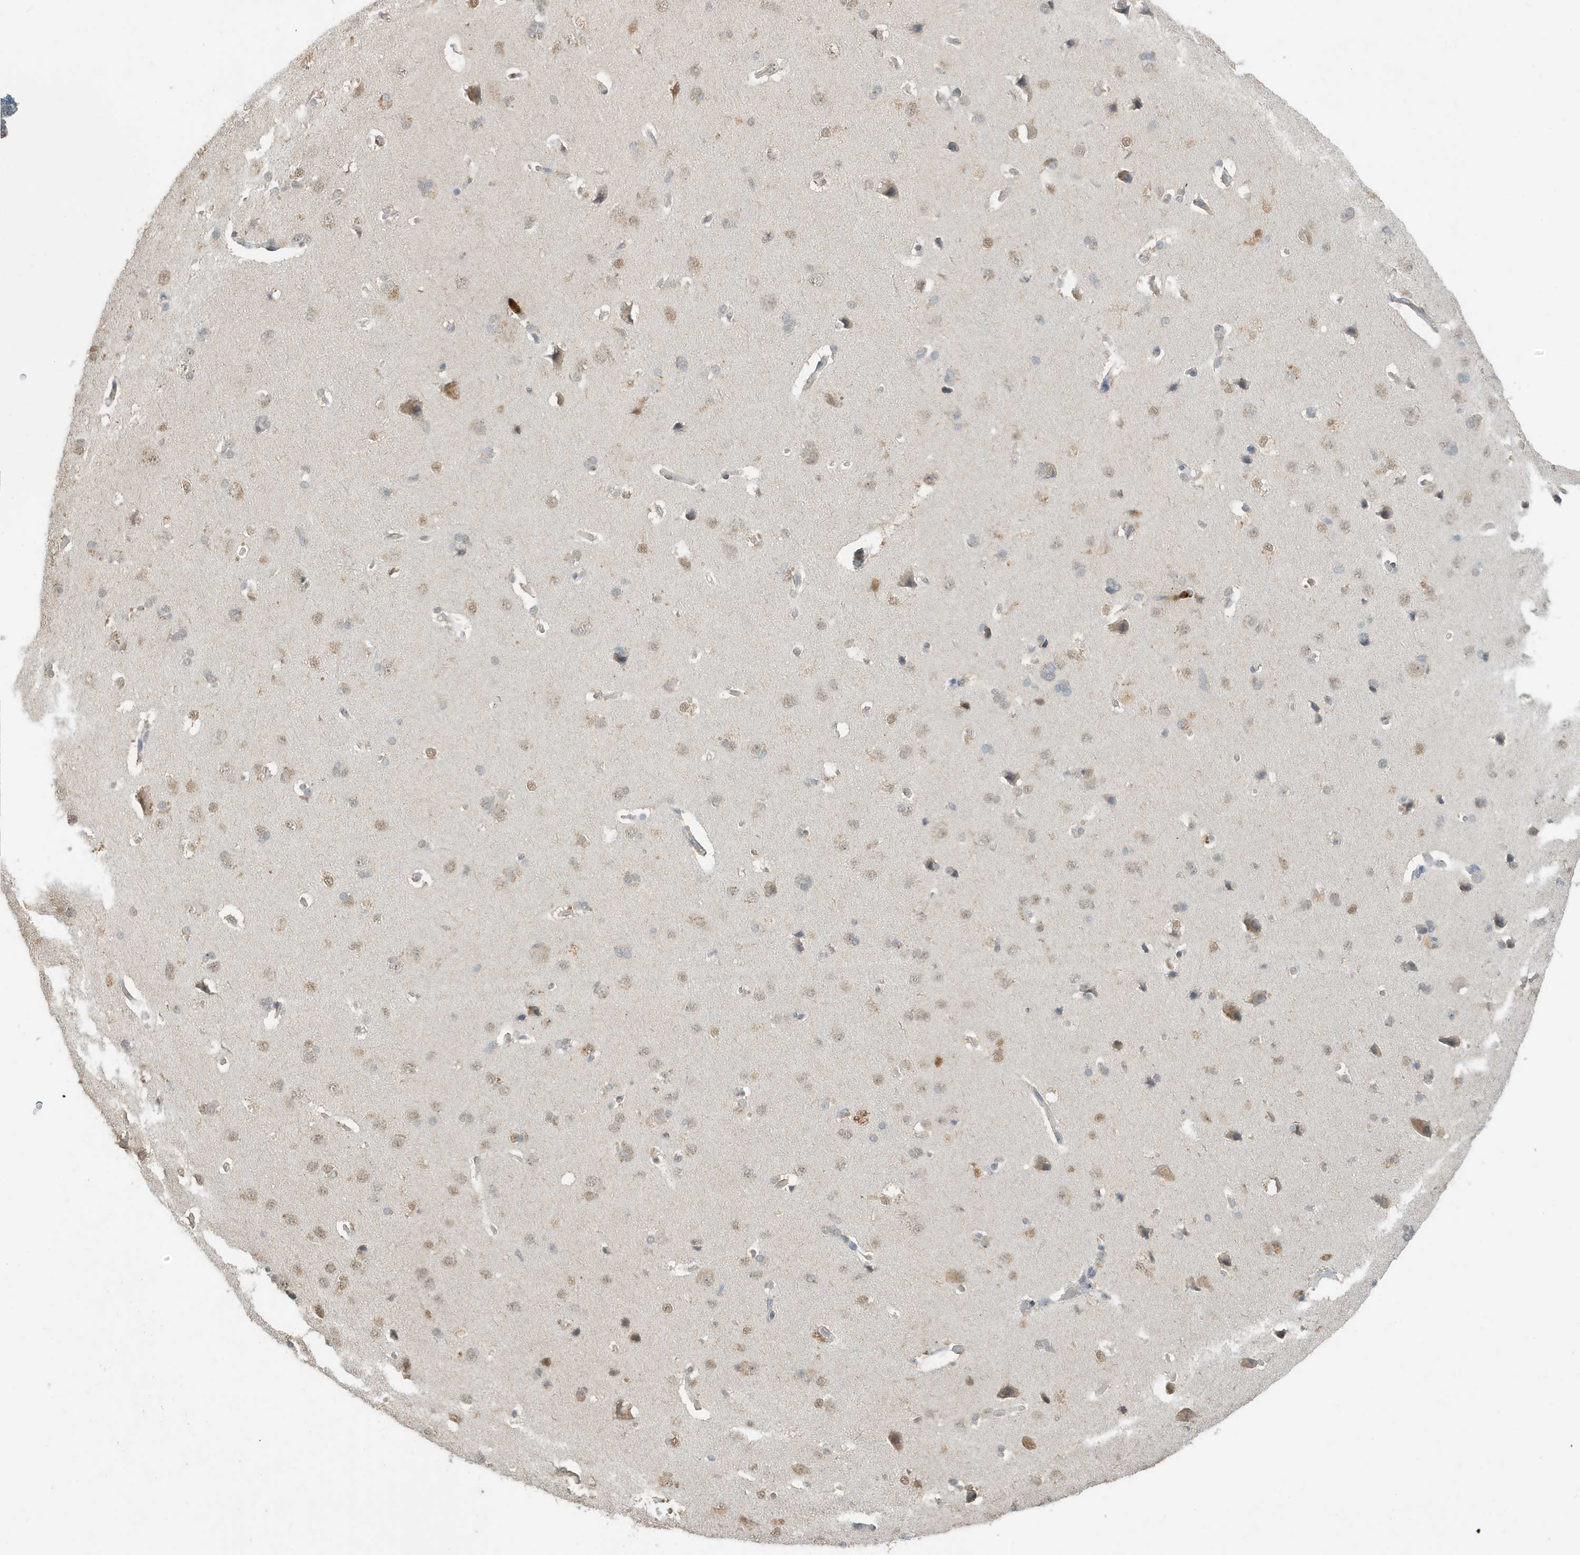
{"staining": {"intensity": "negative", "quantity": "none", "location": "none"}, "tissue": "cerebral cortex", "cell_type": "Endothelial cells", "image_type": "normal", "snomed": [{"axis": "morphology", "description": "Normal tissue, NOS"}, {"axis": "topography", "description": "Cerebral cortex"}], "caption": "A high-resolution histopathology image shows IHC staining of benign cerebral cortex, which displays no significant staining in endothelial cells.", "gene": "DEFA1", "patient": {"sex": "male", "age": 62}}